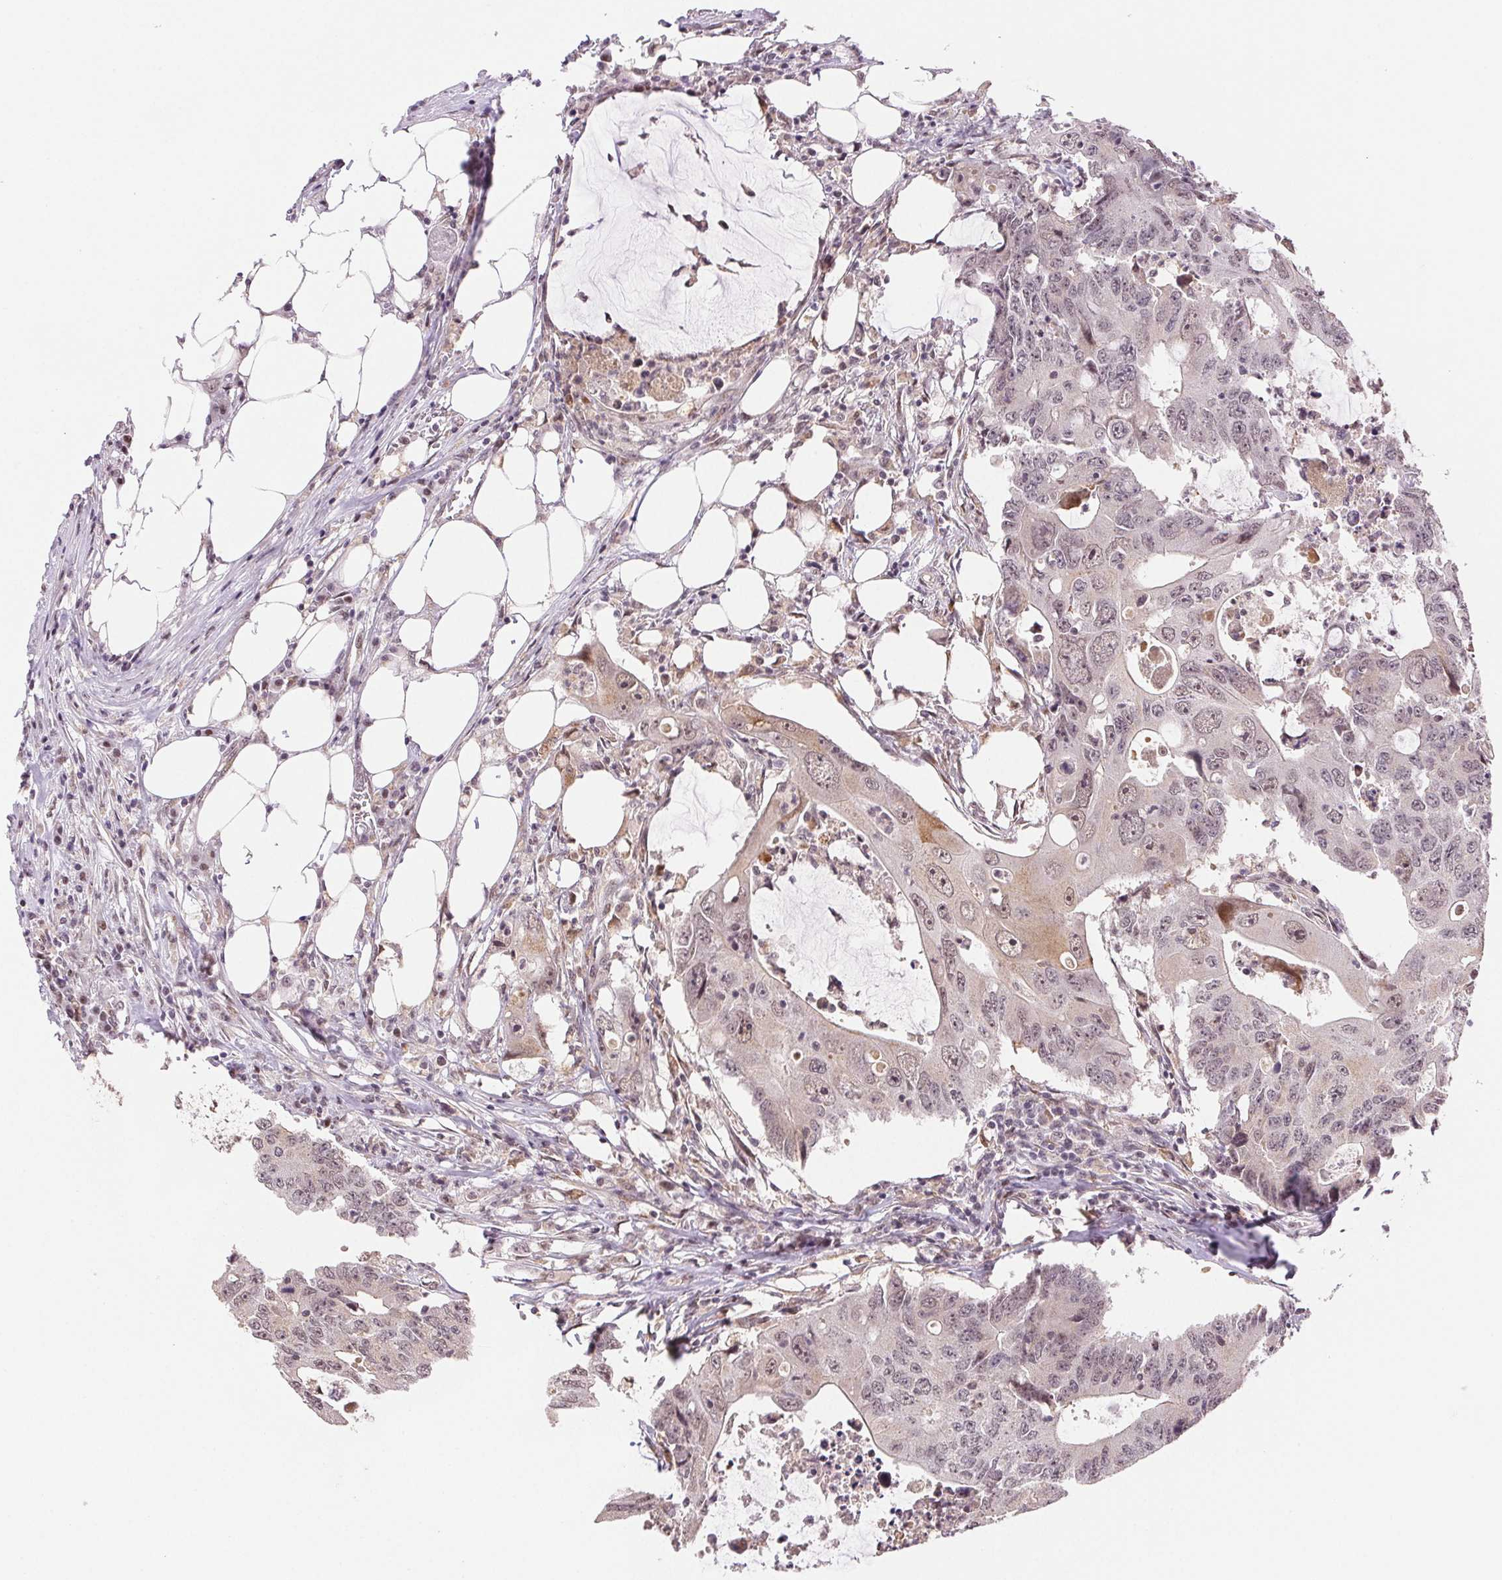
{"staining": {"intensity": "weak", "quantity": "25%-75%", "location": "cytoplasmic/membranous,nuclear"}, "tissue": "colorectal cancer", "cell_type": "Tumor cells", "image_type": "cancer", "snomed": [{"axis": "morphology", "description": "Adenocarcinoma, NOS"}, {"axis": "topography", "description": "Colon"}], "caption": "Weak cytoplasmic/membranous and nuclear expression for a protein is identified in approximately 25%-75% of tumor cells of colorectal cancer using IHC.", "gene": "GRHL3", "patient": {"sex": "male", "age": 71}}